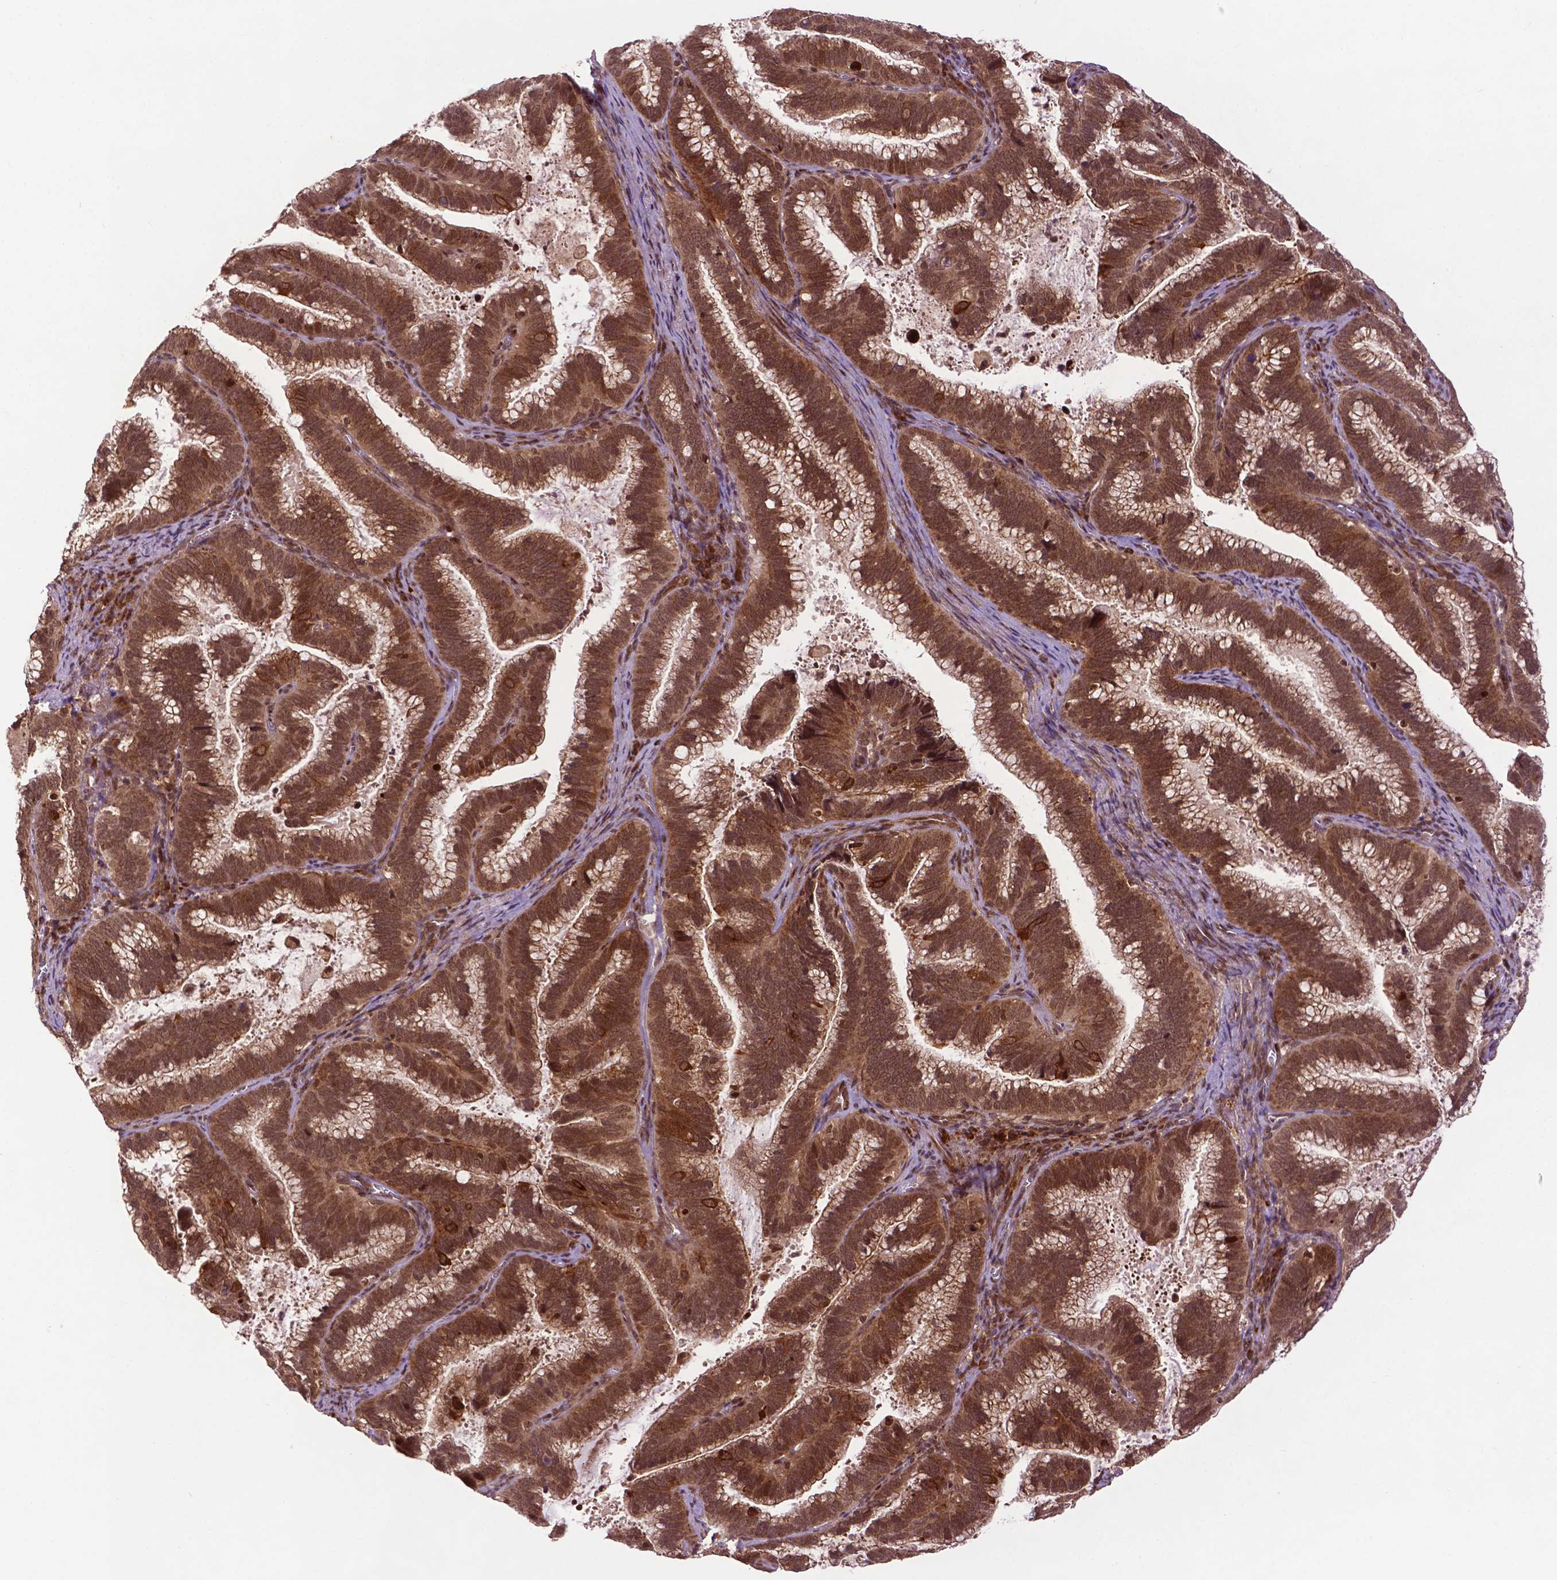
{"staining": {"intensity": "moderate", "quantity": ">75%", "location": "cytoplasmic/membranous,nuclear"}, "tissue": "cervical cancer", "cell_type": "Tumor cells", "image_type": "cancer", "snomed": [{"axis": "morphology", "description": "Adenocarcinoma, NOS"}, {"axis": "topography", "description": "Cervix"}], "caption": "Human adenocarcinoma (cervical) stained with a protein marker displays moderate staining in tumor cells.", "gene": "TMX2", "patient": {"sex": "female", "age": 61}}